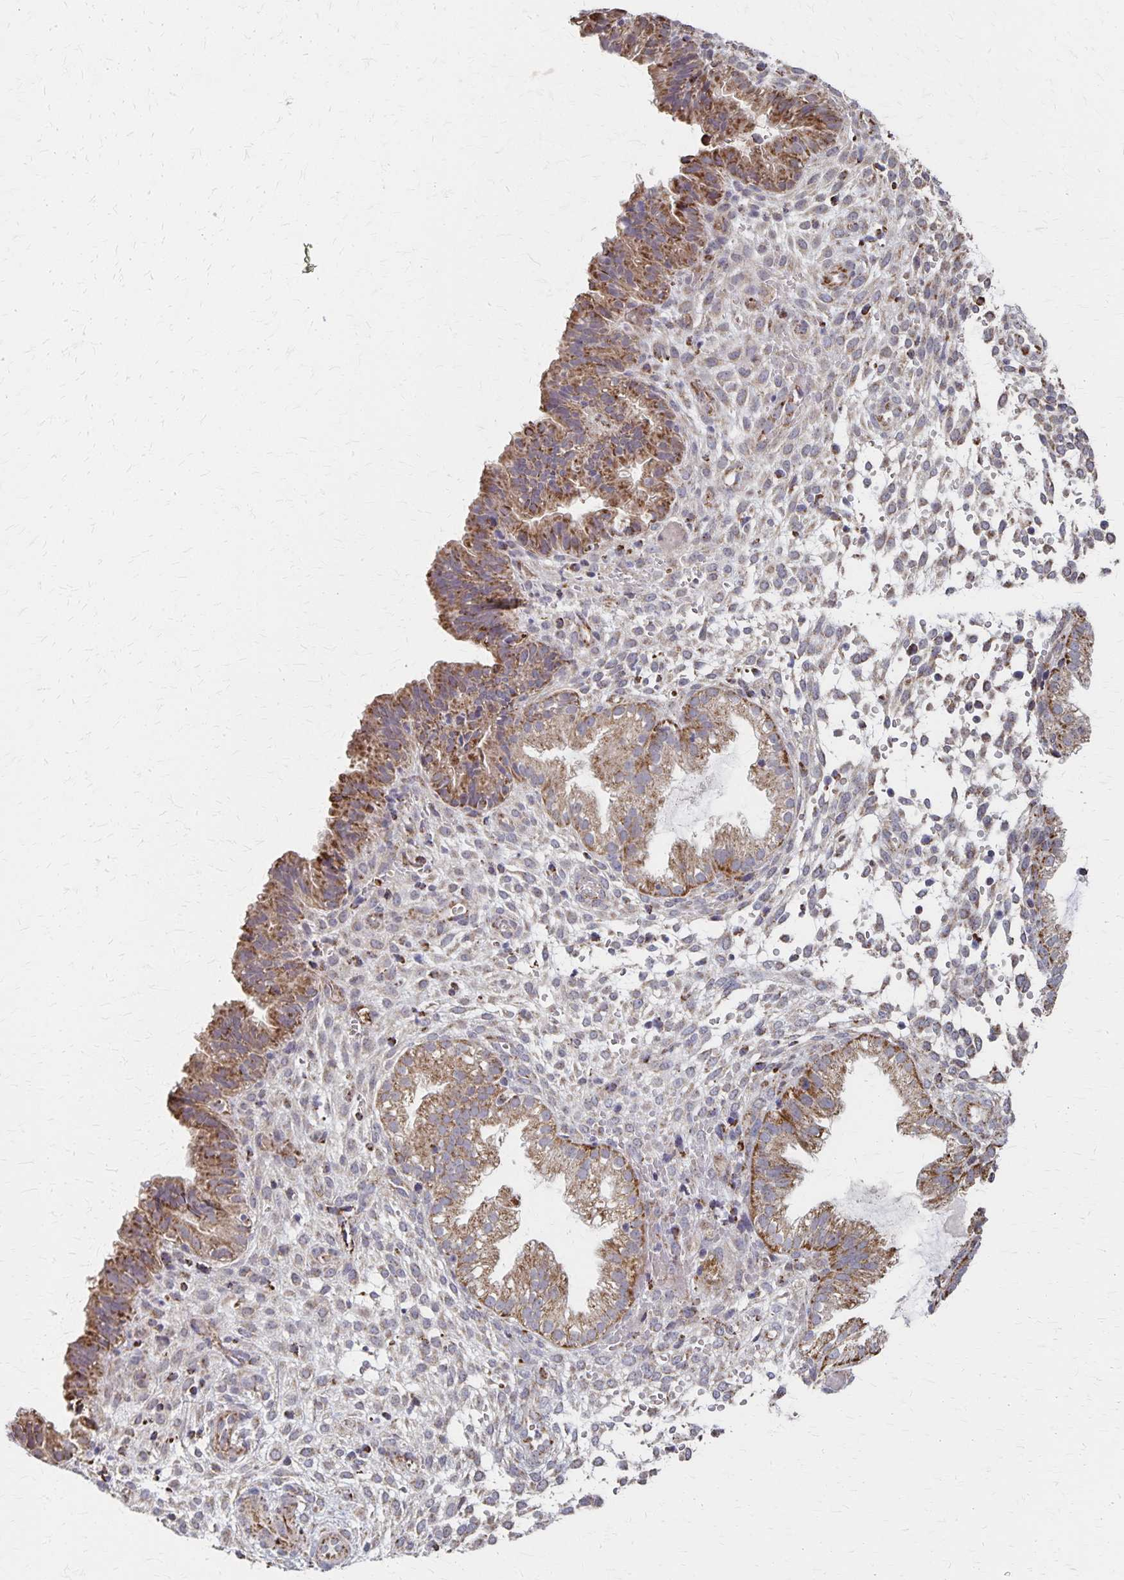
{"staining": {"intensity": "moderate", "quantity": "<25%", "location": "cytoplasmic/membranous"}, "tissue": "endometrium", "cell_type": "Cells in endometrial stroma", "image_type": "normal", "snomed": [{"axis": "morphology", "description": "Normal tissue, NOS"}, {"axis": "topography", "description": "Endometrium"}], "caption": "Immunohistochemistry (DAB) staining of normal endometrium shows moderate cytoplasmic/membranous protein positivity in about <25% of cells in endometrial stroma.", "gene": "DYRK4", "patient": {"sex": "female", "age": 33}}